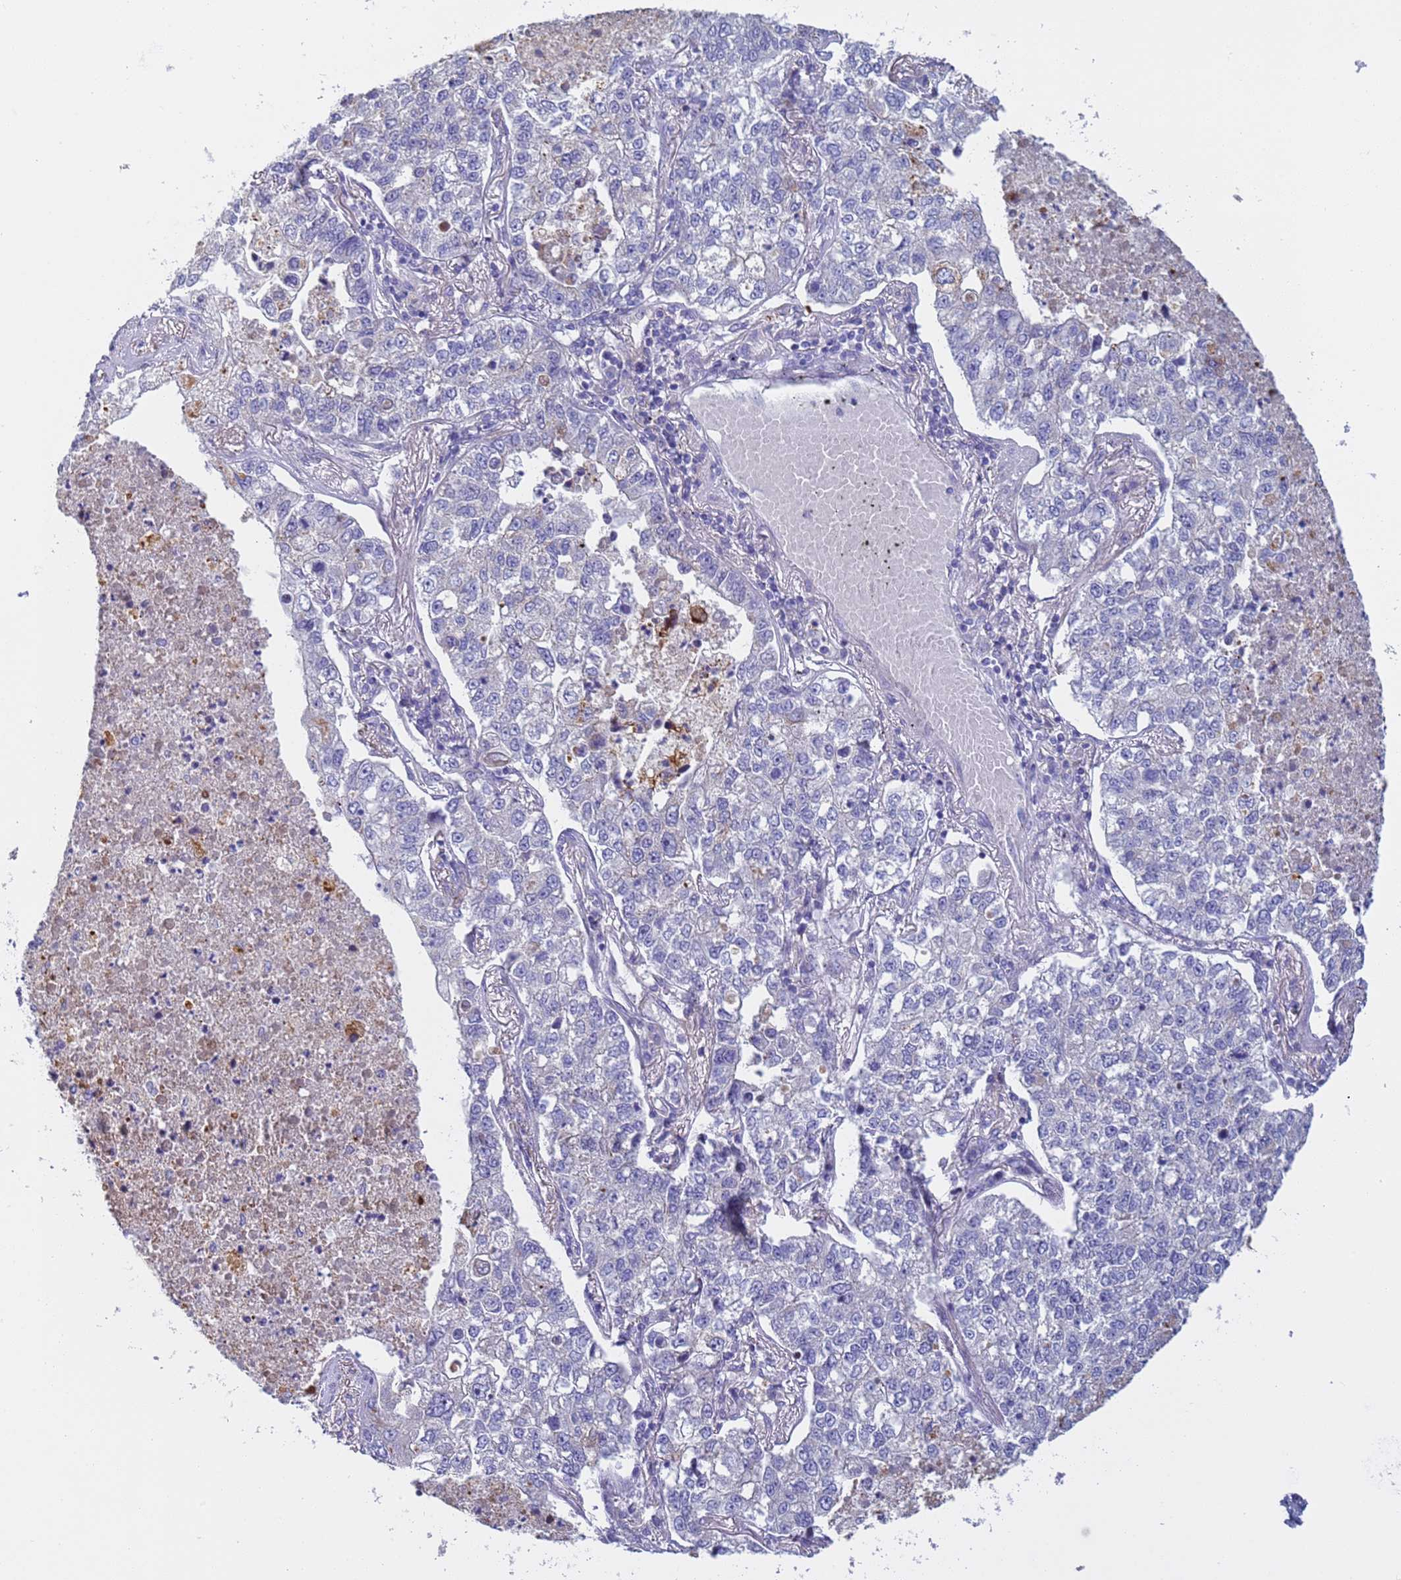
{"staining": {"intensity": "negative", "quantity": "none", "location": "none"}, "tissue": "lung cancer", "cell_type": "Tumor cells", "image_type": "cancer", "snomed": [{"axis": "morphology", "description": "Adenocarcinoma, NOS"}, {"axis": "topography", "description": "Lung"}], "caption": "The photomicrograph exhibits no staining of tumor cells in lung cancer.", "gene": "C4orf46", "patient": {"sex": "male", "age": 49}}